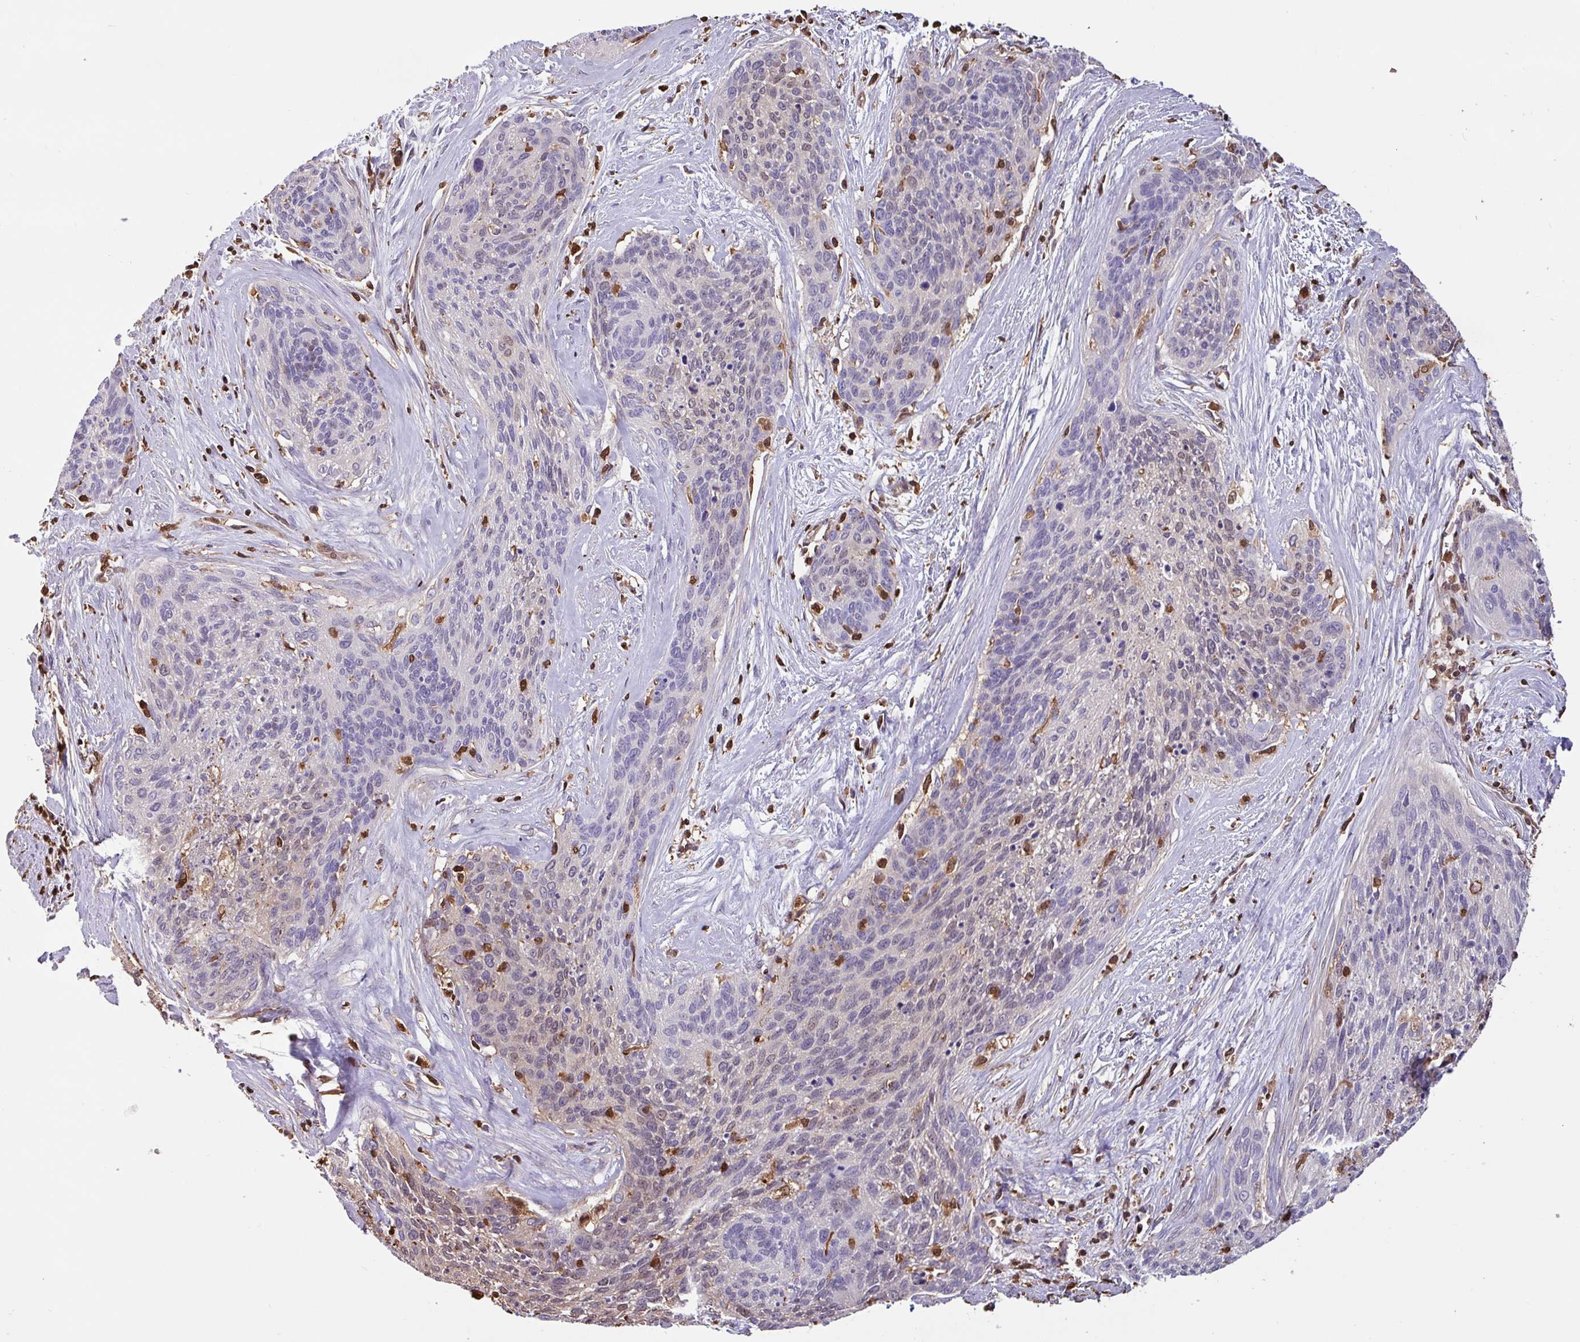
{"staining": {"intensity": "negative", "quantity": "none", "location": "none"}, "tissue": "cervical cancer", "cell_type": "Tumor cells", "image_type": "cancer", "snomed": [{"axis": "morphology", "description": "Squamous cell carcinoma, NOS"}, {"axis": "topography", "description": "Cervix"}], "caption": "High magnification brightfield microscopy of squamous cell carcinoma (cervical) stained with DAB (brown) and counterstained with hematoxylin (blue): tumor cells show no significant expression.", "gene": "ARHGDIB", "patient": {"sex": "female", "age": 55}}